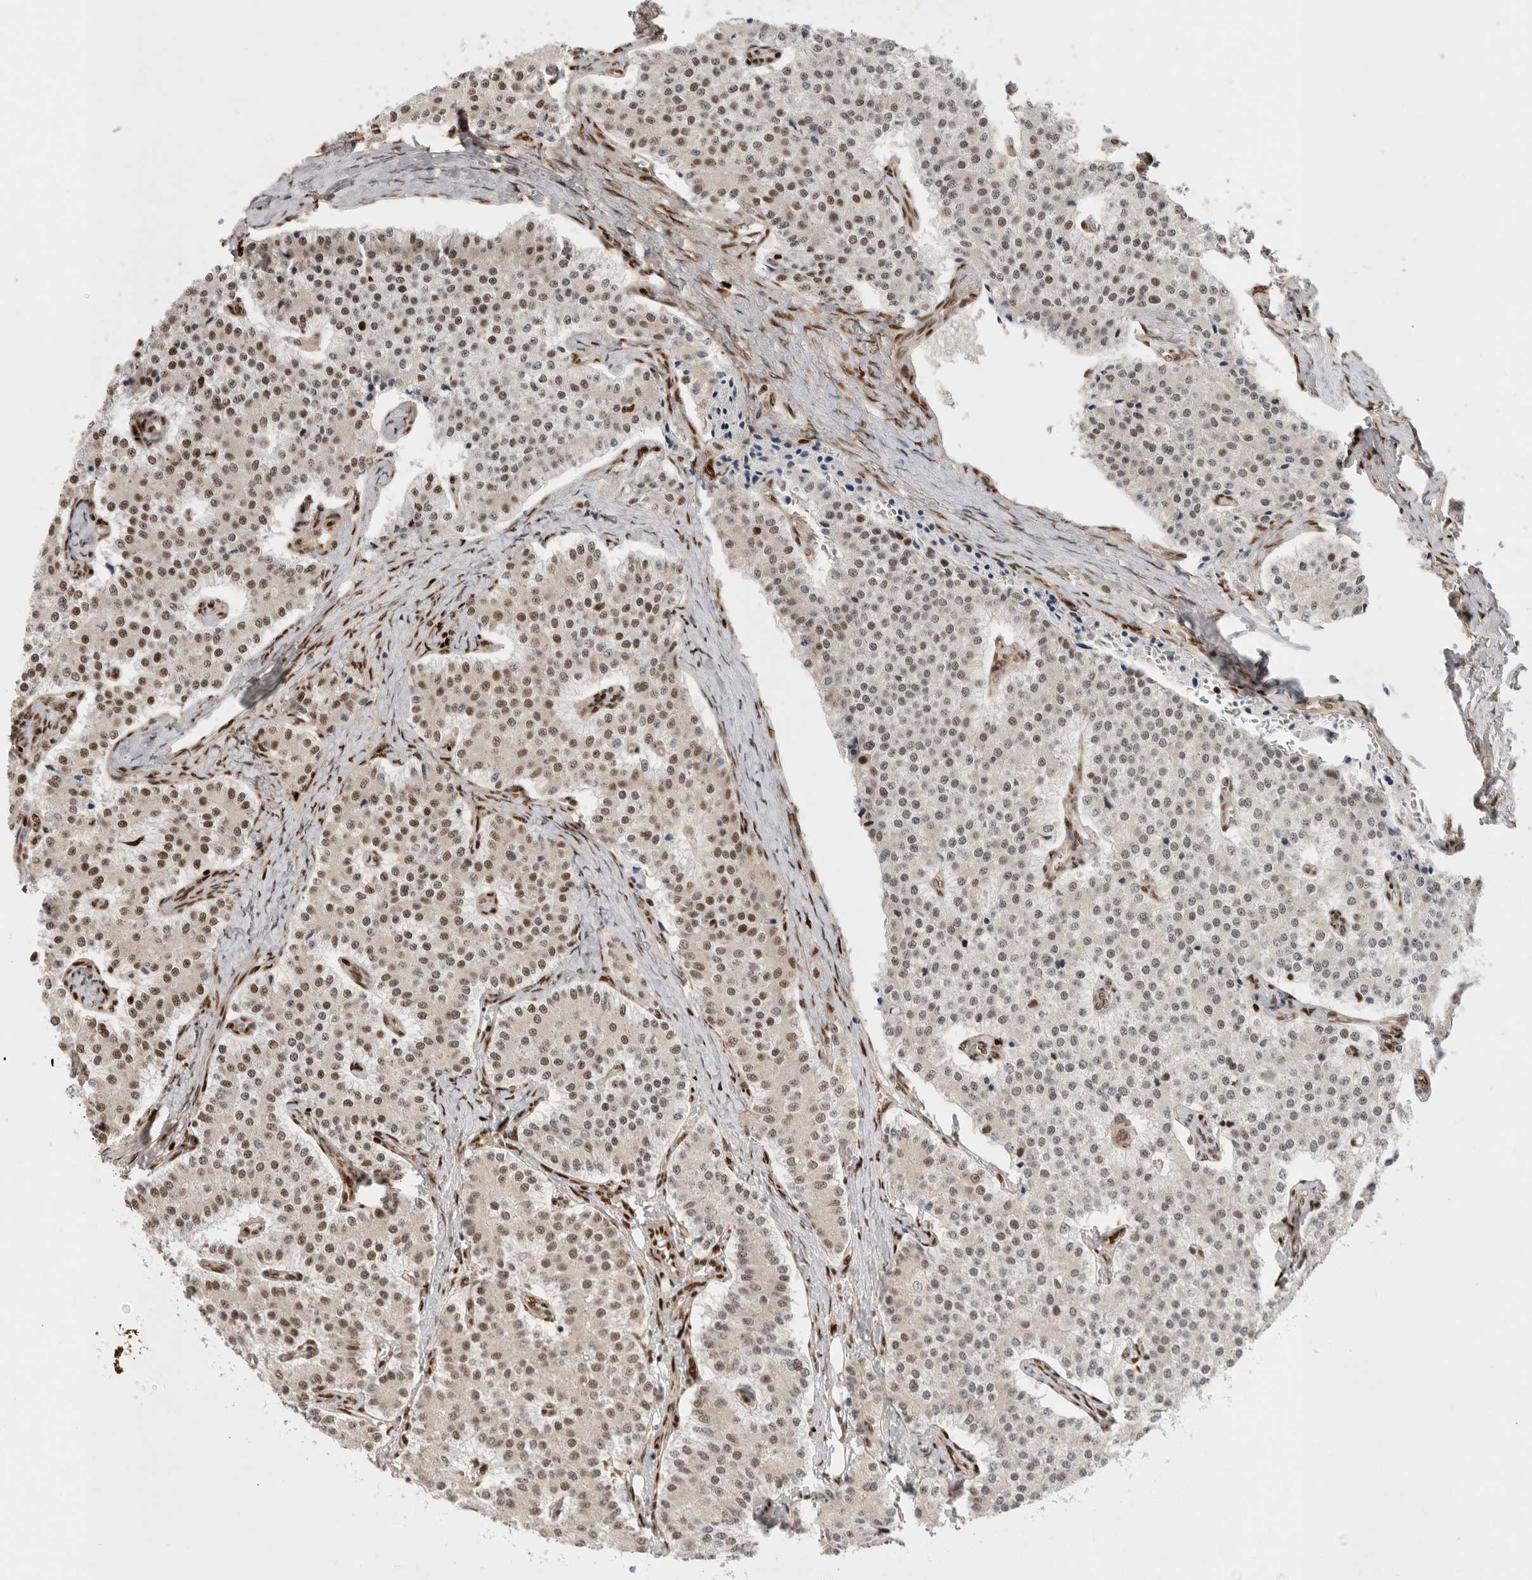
{"staining": {"intensity": "weak", "quantity": ">75%", "location": "nuclear"}, "tissue": "carcinoid", "cell_type": "Tumor cells", "image_type": "cancer", "snomed": [{"axis": "morphology", "description": "Carcinoid, malignant, NOS"}, {"axis": "topography", "description": "Colon"}], "caption": "Weak nuclear protein positivity is present in approximately >75% of tumor cells in carcinoid. The staining is performed using DAB brown chromogen to label protein expression. The nuclei are counter-stained blue using hematoxylin.", "gene": "TCF4", "patient": {"sex": "female", "age": 52}}